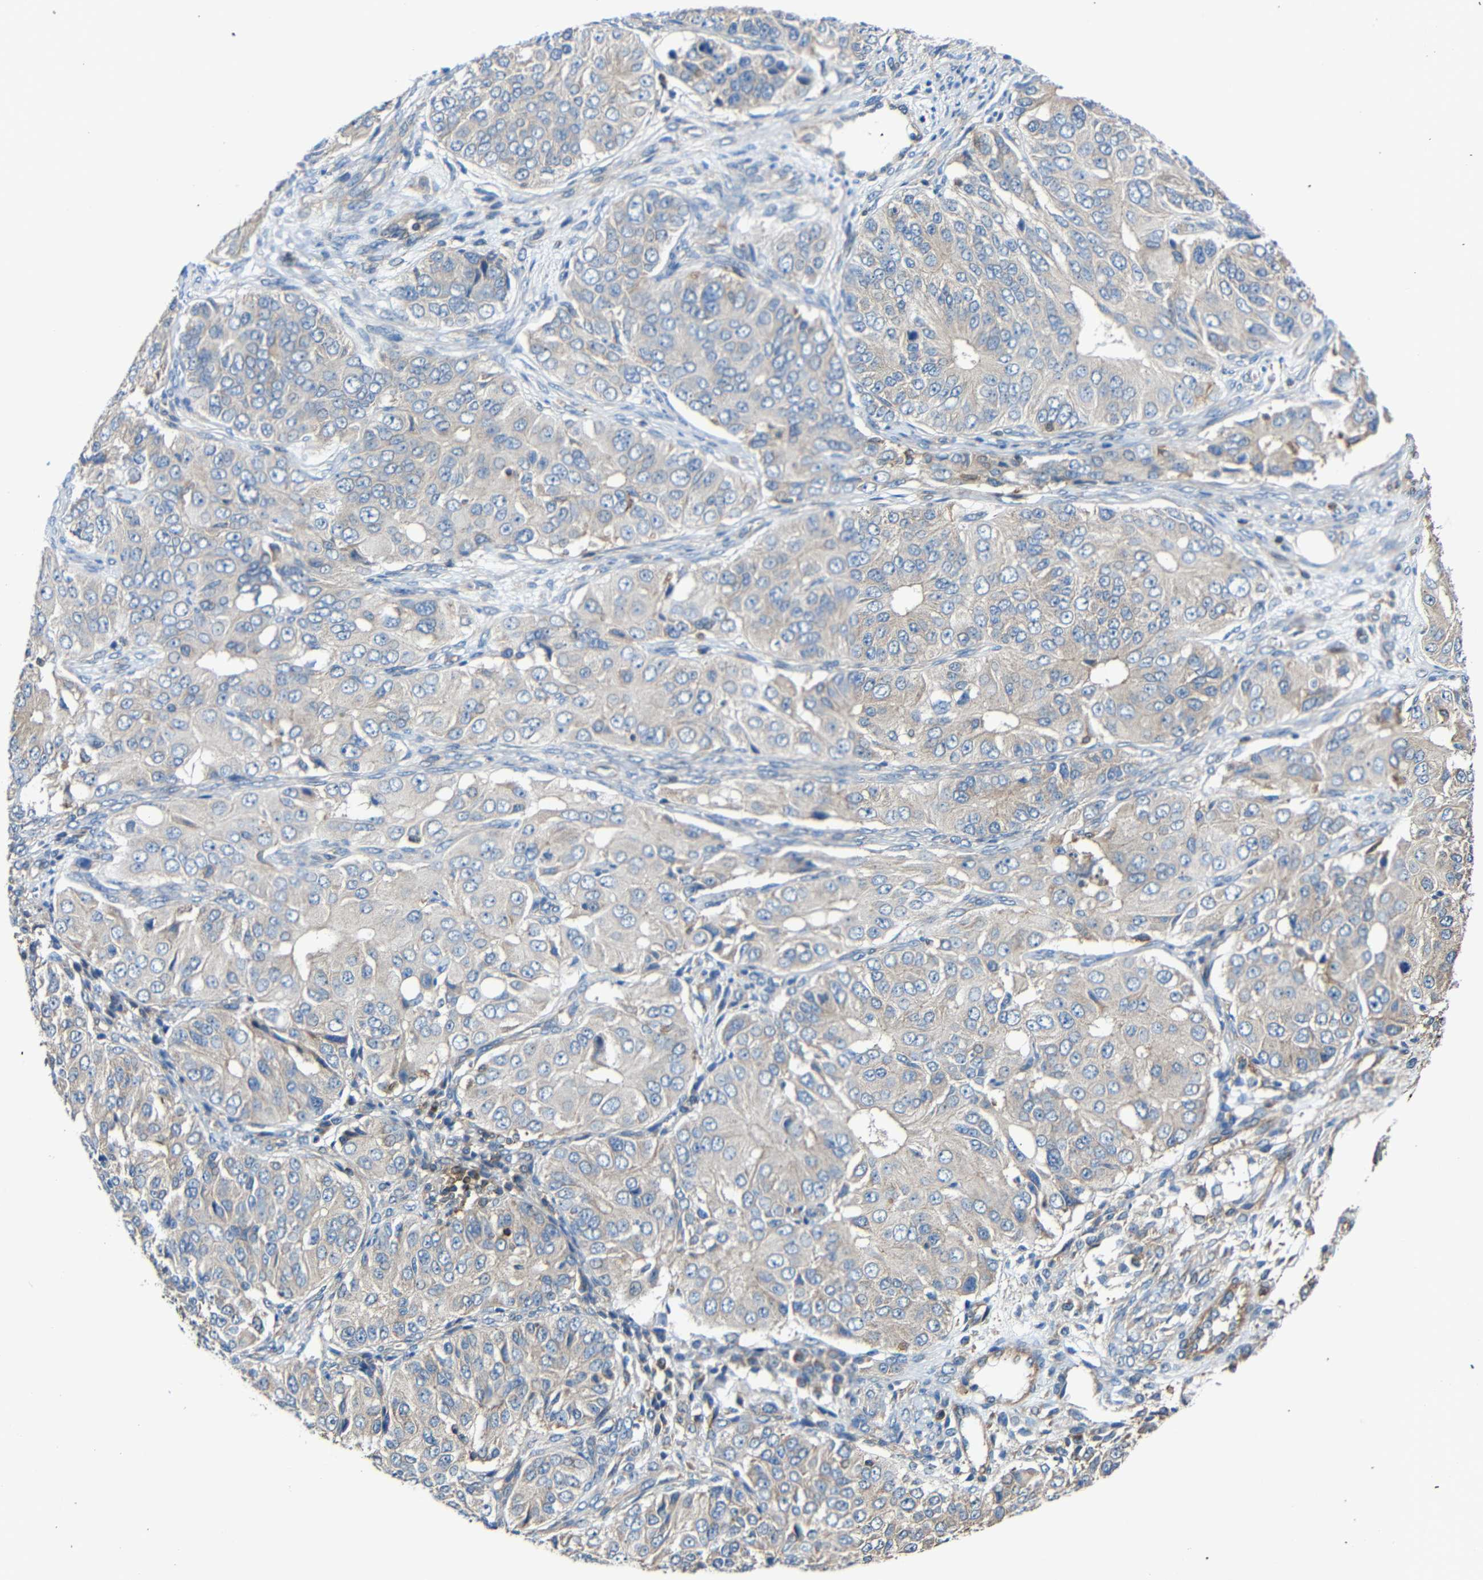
{"staining": {"intensity": "weak", "quantity": "<25%", "location": "cytoplasmic/membranous"}, "tissue": "ovarian cancer", "cell_type": "Tumor cells", "image_type": "cancer", "snomed": [{"axis": "morphology", "description": "Carcinoma, endometroid"}, {"axis": "topography", "description": "Ovary"}], "caption": "An immunohistochemistry photomicrograph of ovarian endometroid carcinoma is shown. There is no staining in tumor cells of ovarian endometroid carcinoma.", "gene": "RHOT2", "patient": {"sex": "female", "age": 51}}